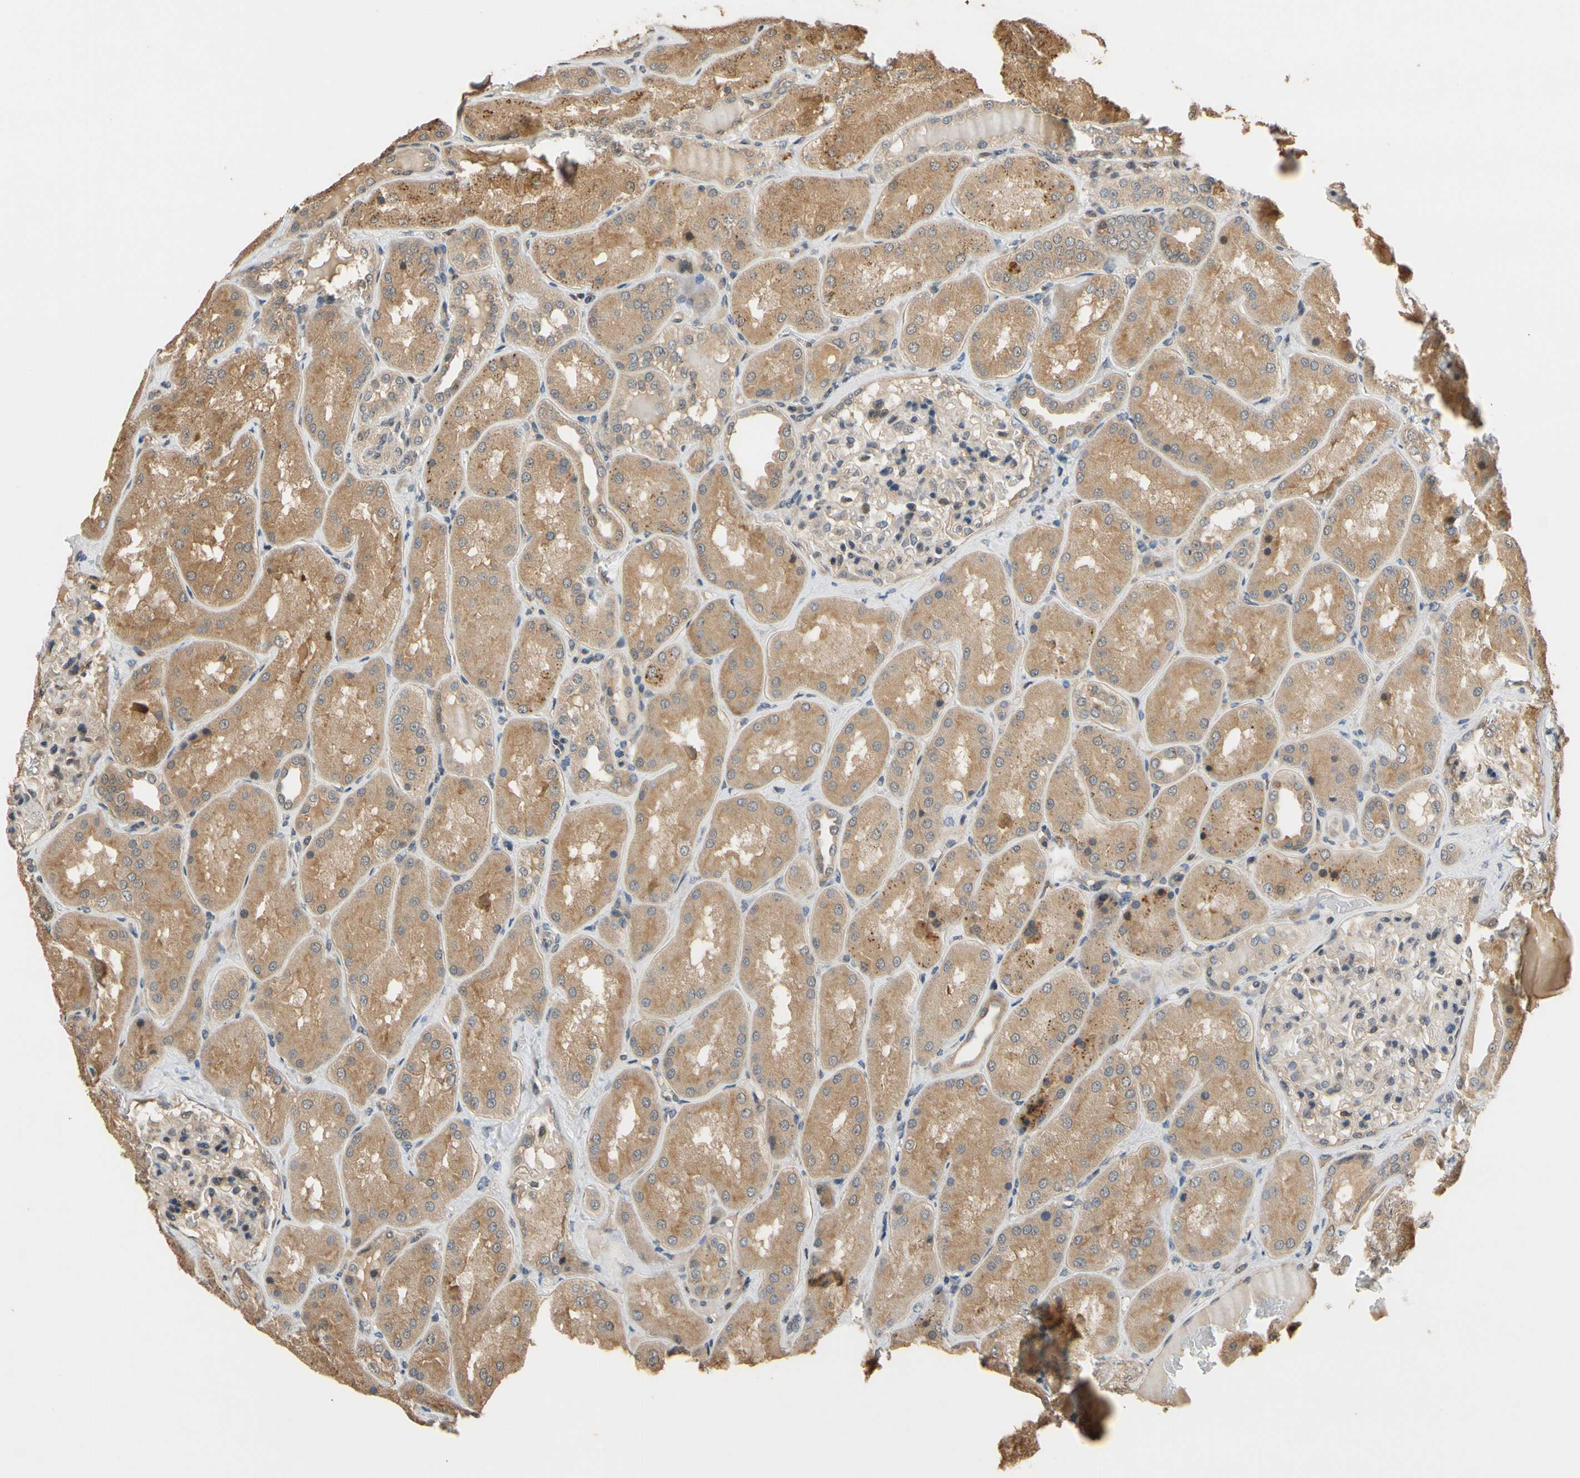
{"staining": {"intensity": "moderate", "quantity": "<25%", "location": "nuclear"}, "tissue": "kidney", "cell_type": "Cells in glomeruli", "image_type": "normal", "snomed": [{"axis": "morphology", "description": "Normal tissue, NOS"}, {"axis": "topography", "description": "Kidney"}], "caption": "IHC histopathology image of unremarkable human kidney stained for a protein (brown), which reveals low levels of moderate nuclear expression in approximately <25% of cells in glomeruli.", "gene": "TMEM230", "patient": {"sex": "female", "age": 56}}